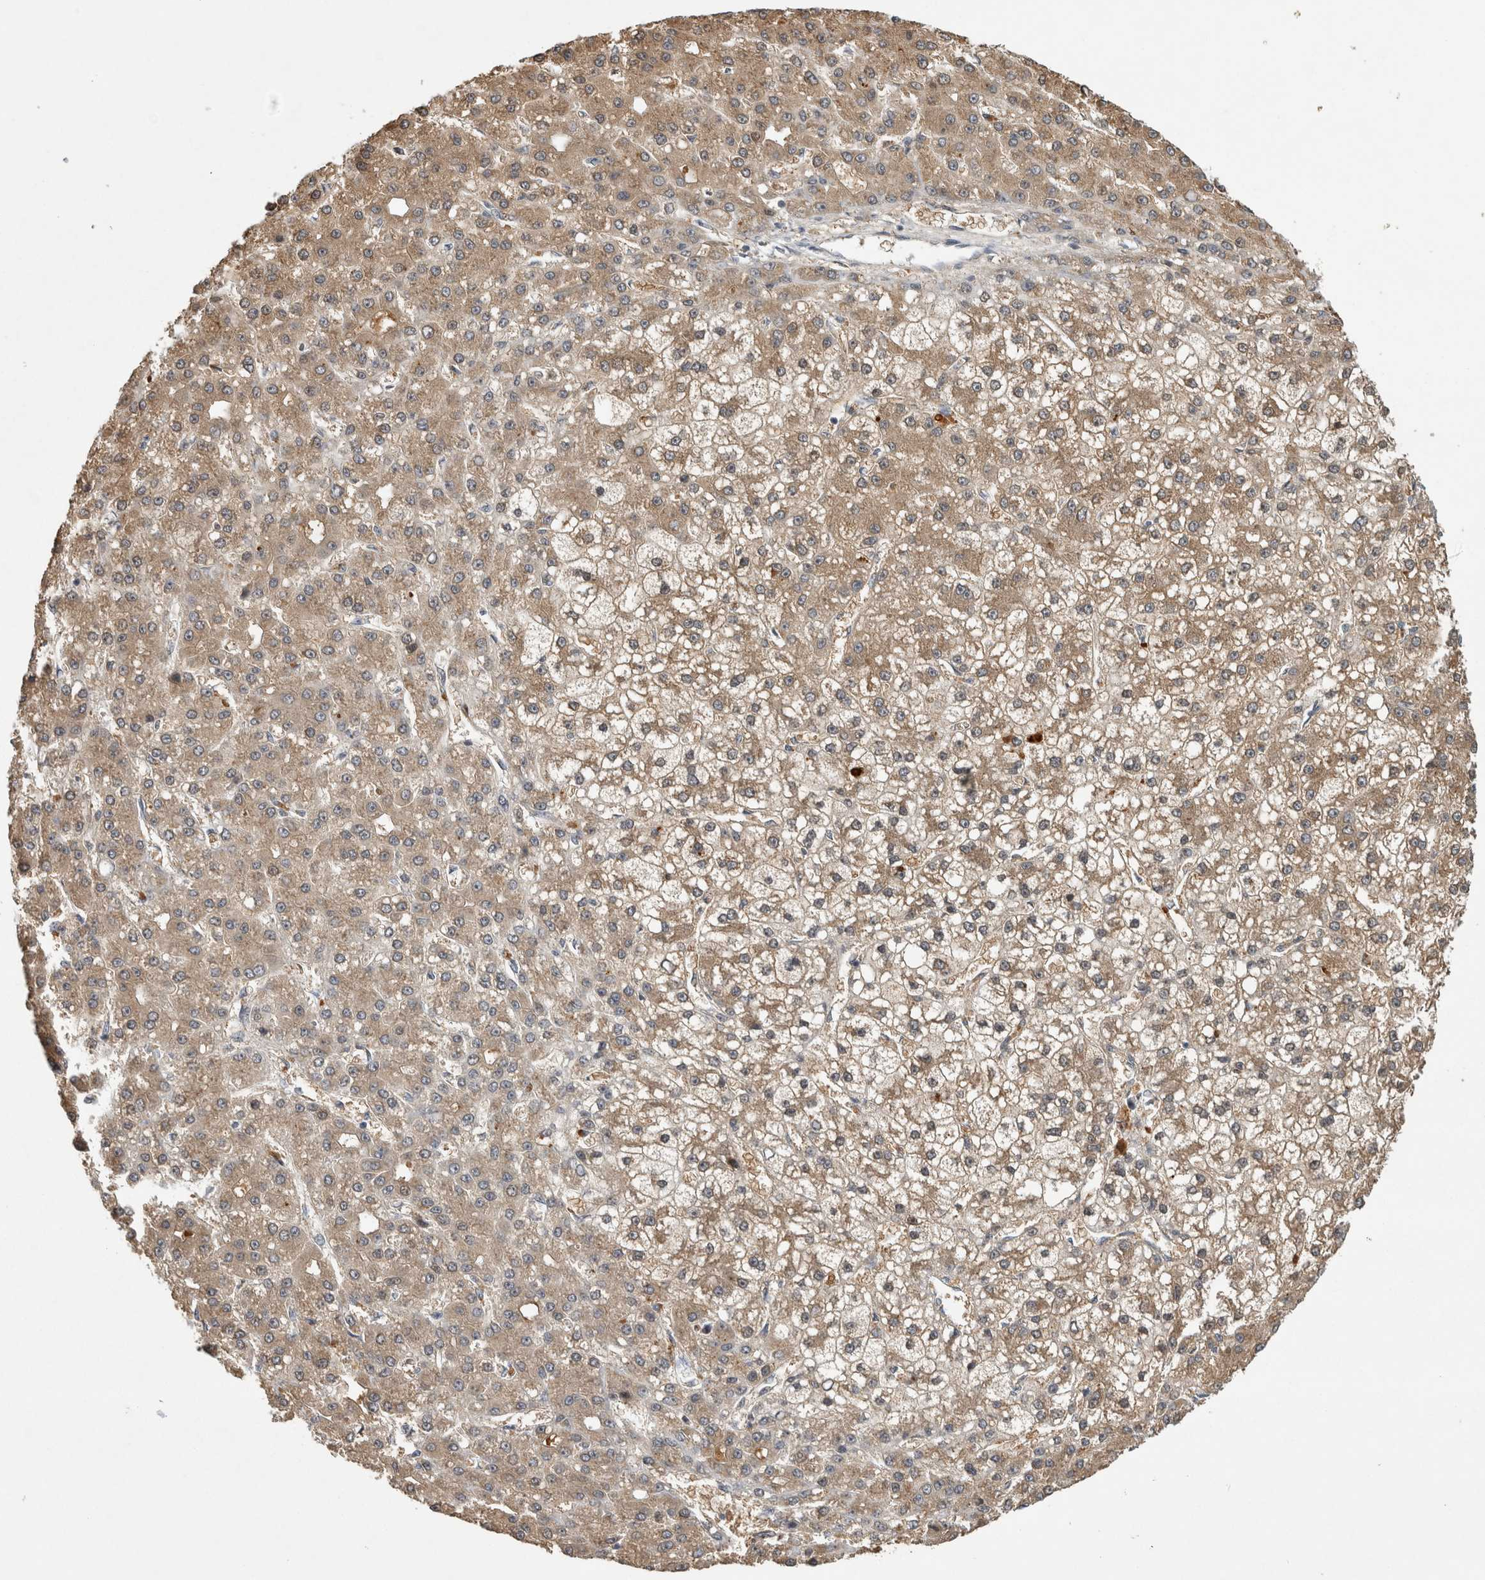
{"staining": {"intensity": "weak", "quantity": ">75%", "location": "cytoplasmic/membranous"}, "tissue": "liver cancer", "cell_type": "Tumor cells", "image_type": "cancer", "snomed": [{"axis": "morphology", "description": "Carcinoma, Hepatocellular, NOS"}, {"axis": "topography", "description": "Liver"}], "caption": "A high-resolution image shows immunohistochemistry staining of hepatocellular carcinoma (liver), which exhibits weak cytoplasmic/membranous staining in about >75% of tumor cells.", "gene": "TRMT61B", "patient": {"sex": "male", "age": 67}}